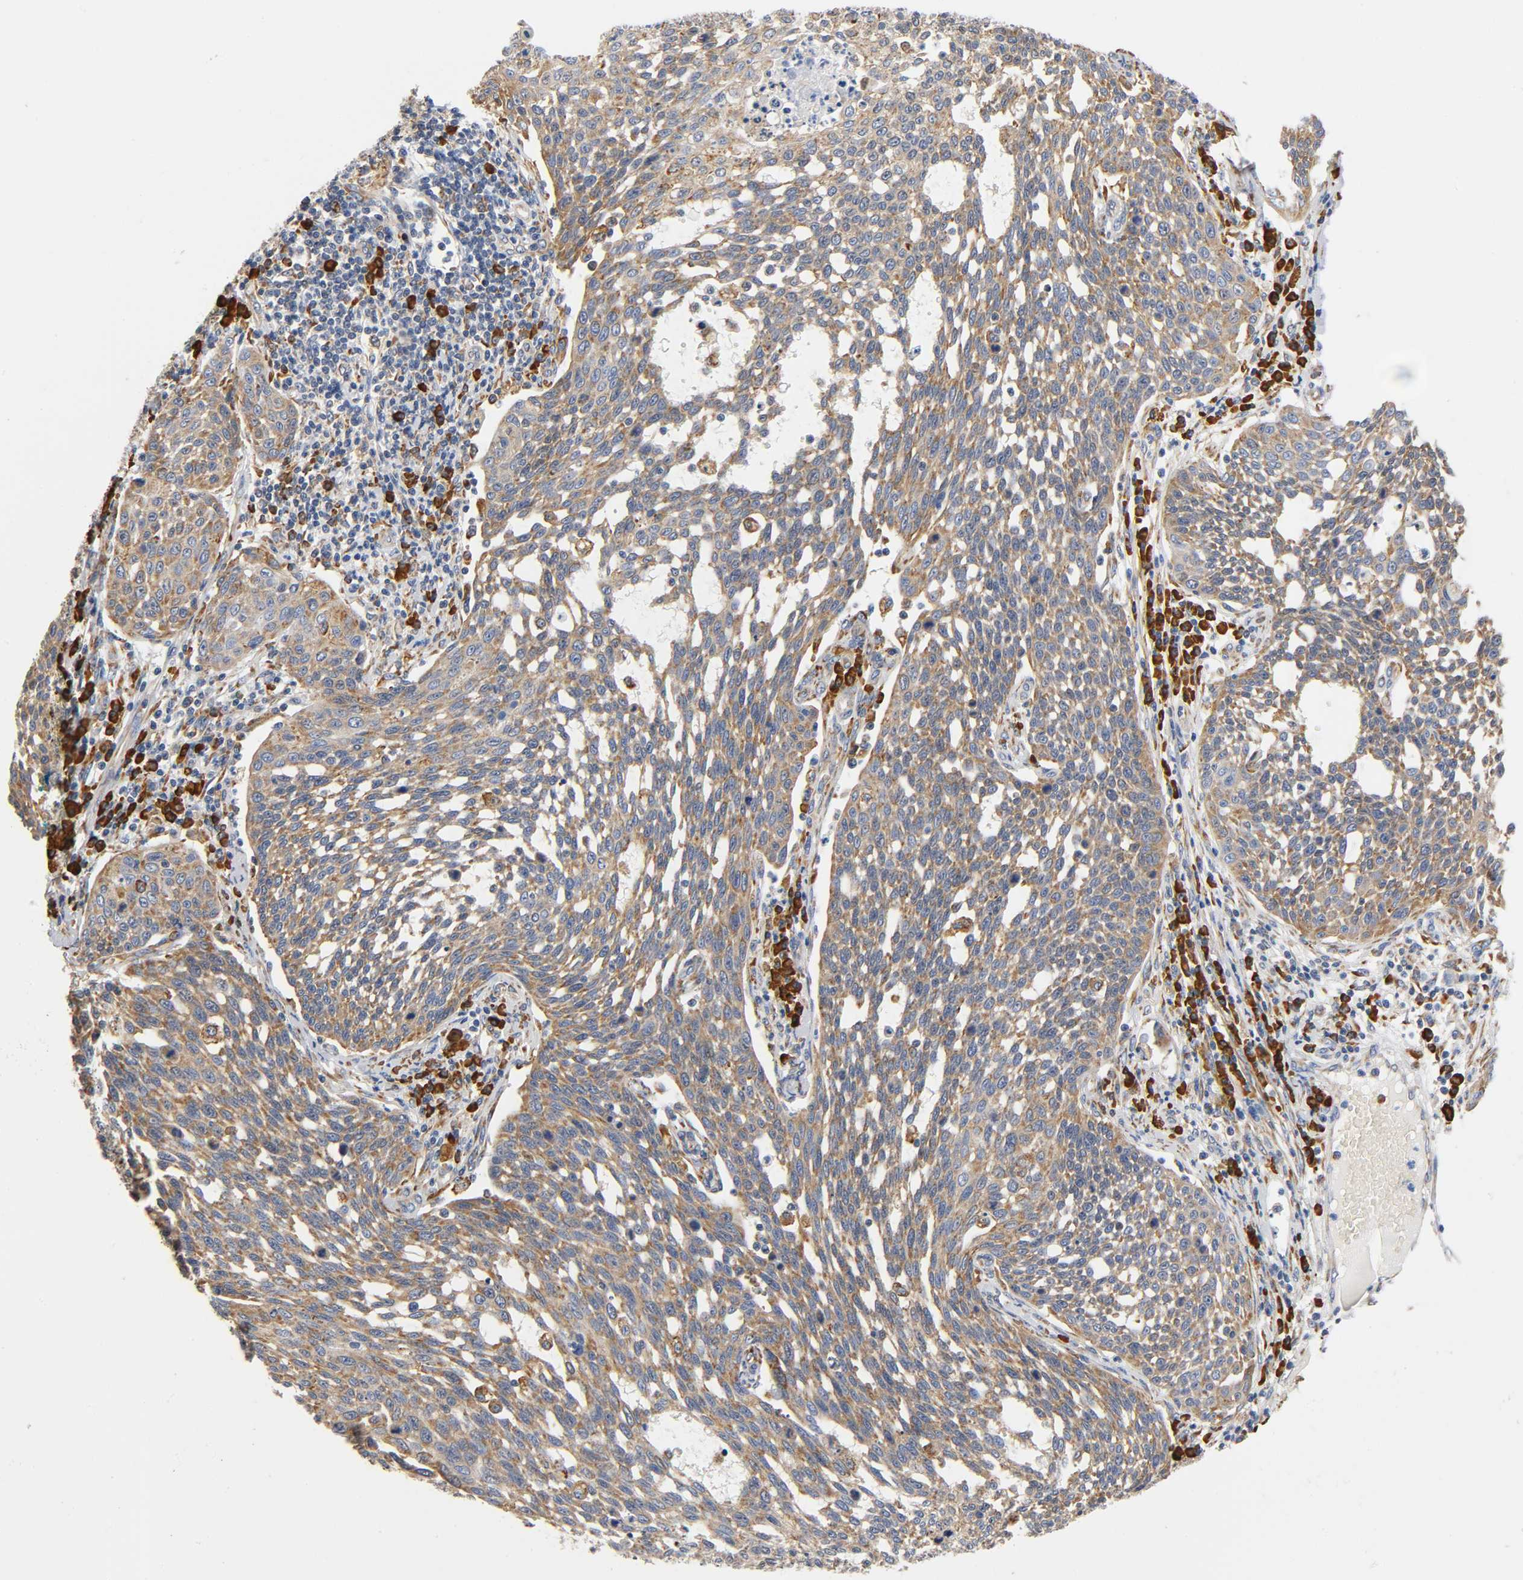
{"staining": {"intensity": "weak", "quantity": ">75%", "location": "cytoplasmic/membranous"}, "tissue": "cervical cancer", "cell_type": "Tumor cells", "image_type": "cancer", "snomed": [{"axis": "morphology", "description": "Squamous cell carcinoma, NOS"}, {"axis": "topography", "description": "Cervix"}], "caption": "This is an image of immunohistochemistry staining of cervical cancer, which shows weak positivity in the cytoplasmic/membranous of tumor cells.", "gene": "UCKL1", "patient": {"sex": "female", "age": 34}}